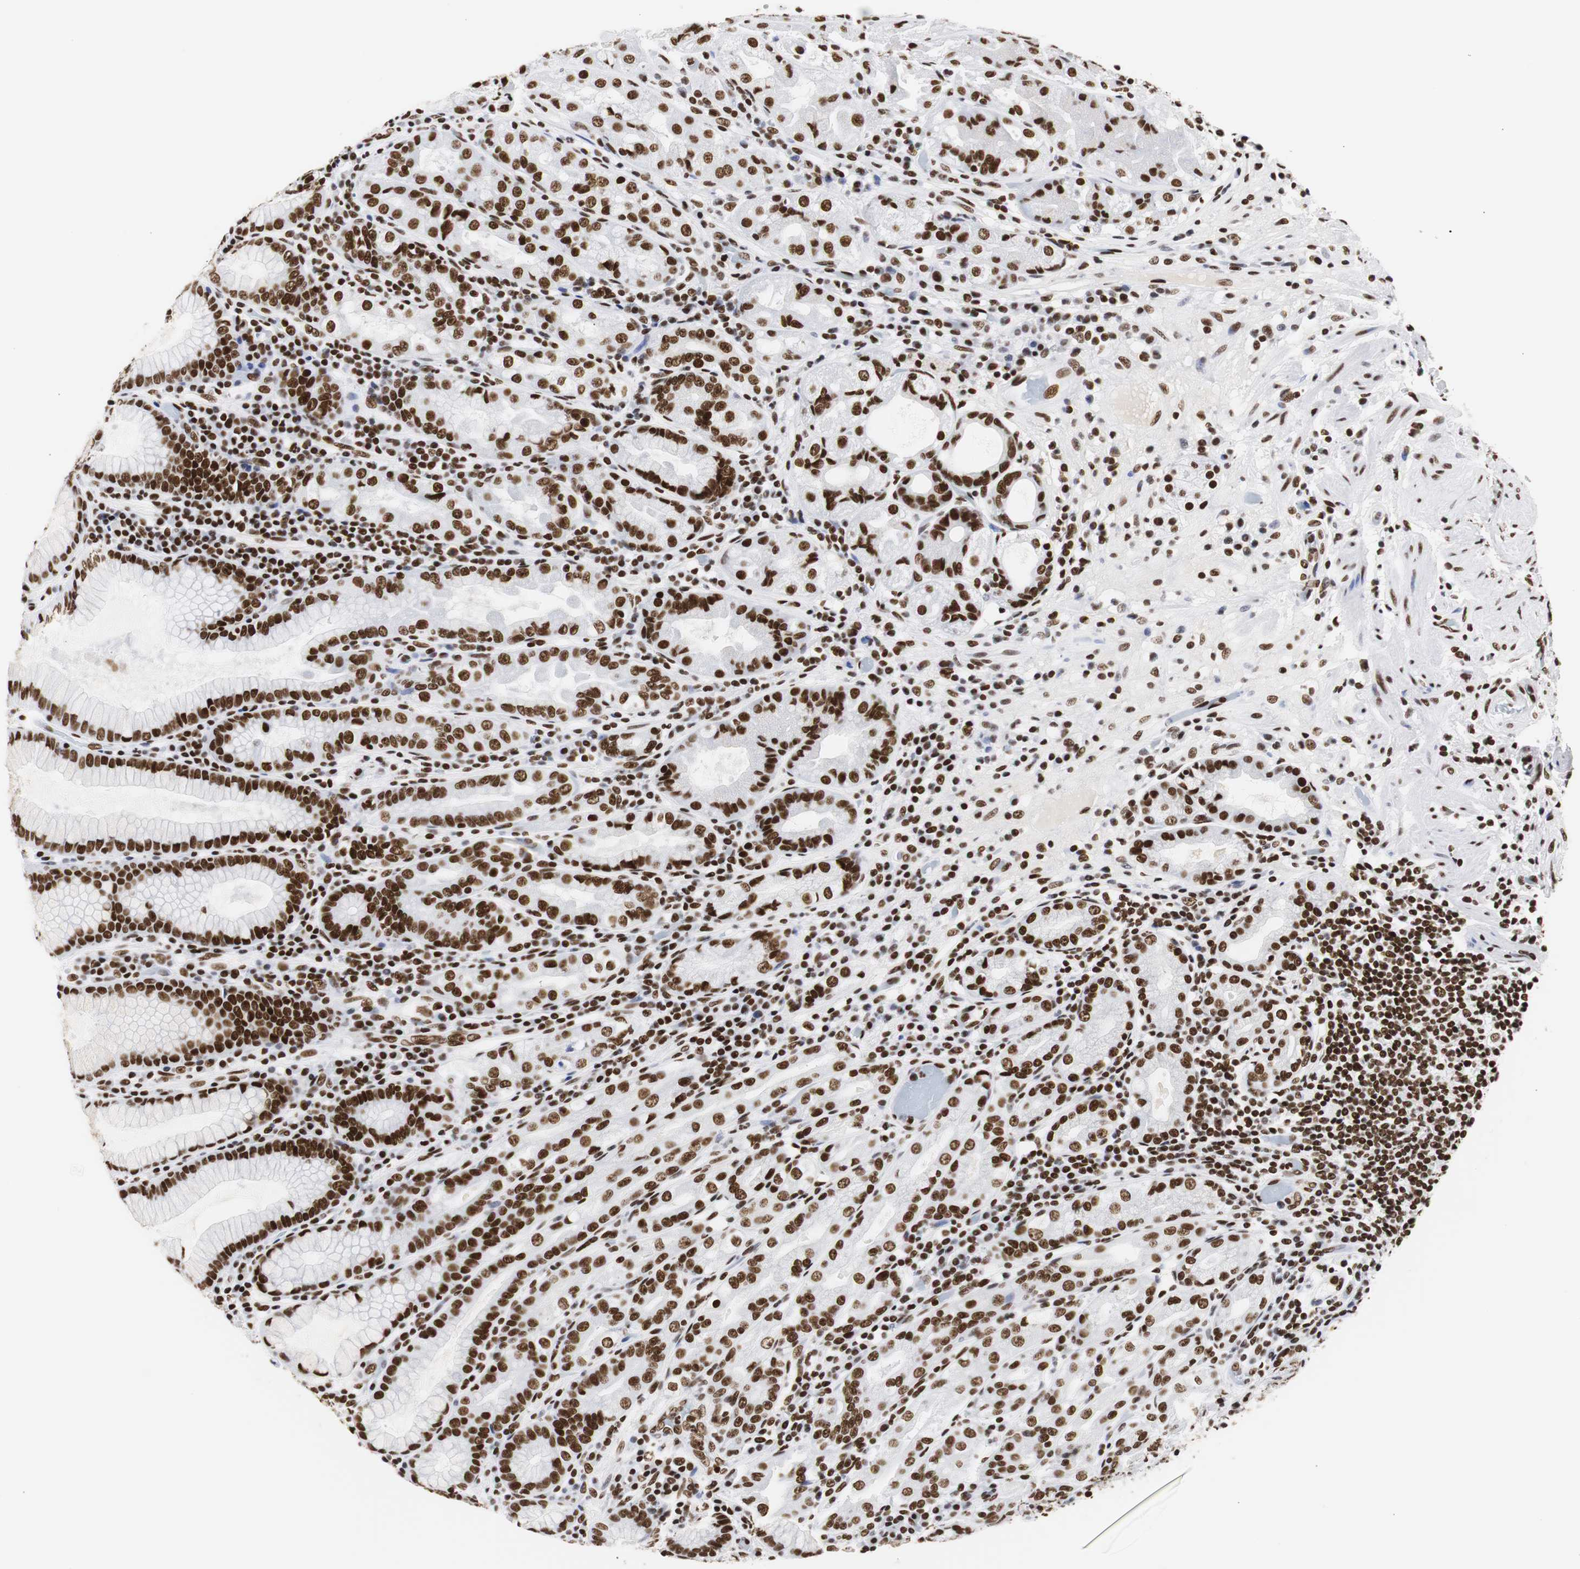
{"staining": {"intensity": "strong", "quantity": ">75%", "location": "nuclear"}, "tissue": "stomach", "cell_type": "Glandular cells", "image_type": "normal", "snomed": [{"axis": "morphology", "description": "Normal tissue, NOS"}, {"axis": "topography", "description": "Stomach, lower"}], "caption": "Protein staining reveals strong nuclear staining in about >75% of glandular cells in benign stomach.", "gene": "HNRNPH2", "patient": {"sex": "female", "age": 76}}